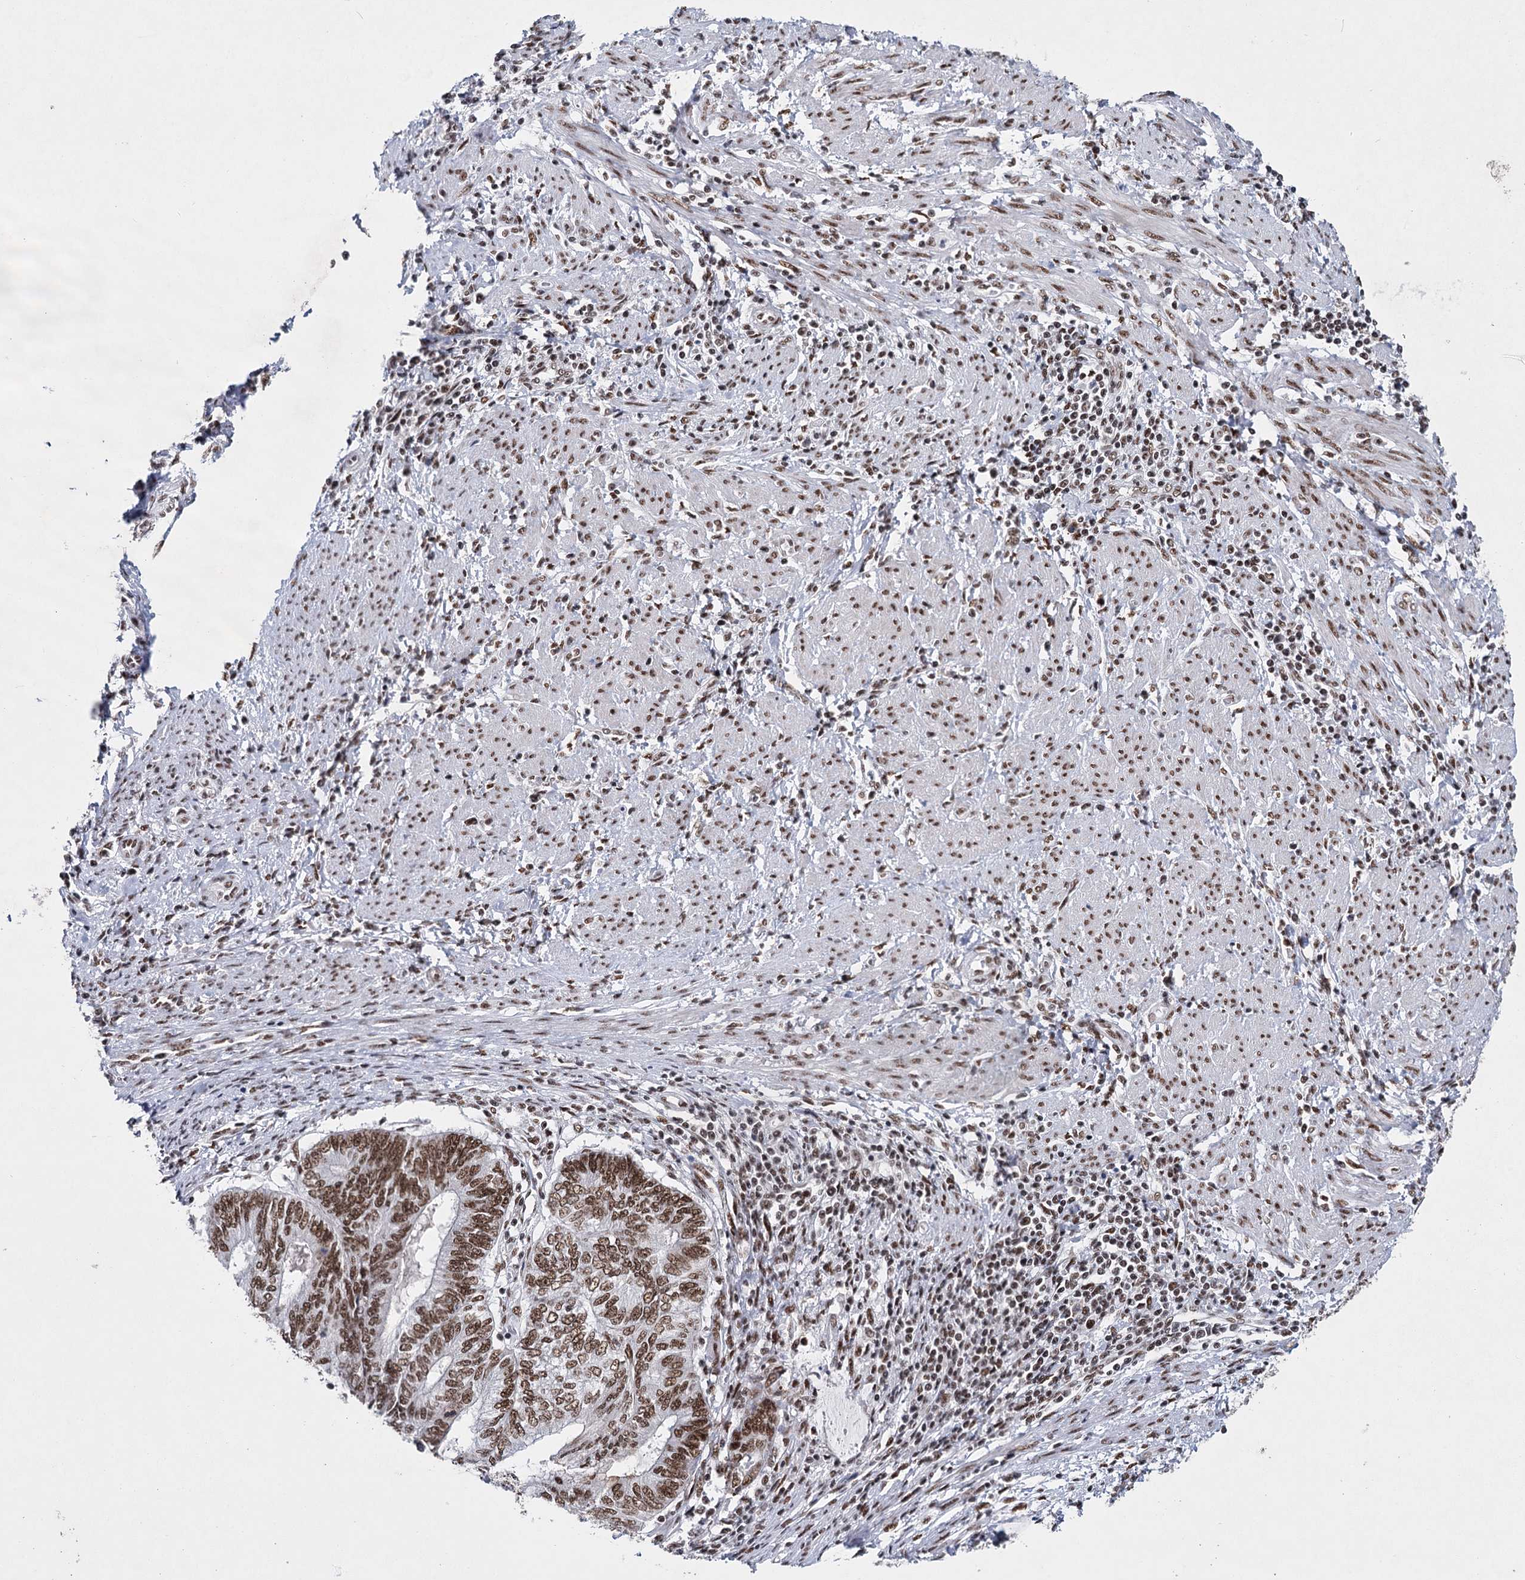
{"staining": {"intensity": "strong", "quantity": ">75%", "location": "nuclear"}, "tissue": "endometrial cancer", "cell_type": "Tumor cells", "image_type": "cancer", "snomed": [{"axis": "morphology", "description": "Adenocarcinoma, NOS"}, {"axis": "topography", "description": "Uterus"}, {"axis": "topography", "description": "Endometrium"}], "caption": "A high-resolution micrograph shows immunohistochemistry (IHC) staining of endometrial cancer (adenocarcinoma), which shows strong nuclear positivity in approximately >75% of tumor cells.", "gene": "SCAF8", "patient": {"sex": "female", "age": 70}}